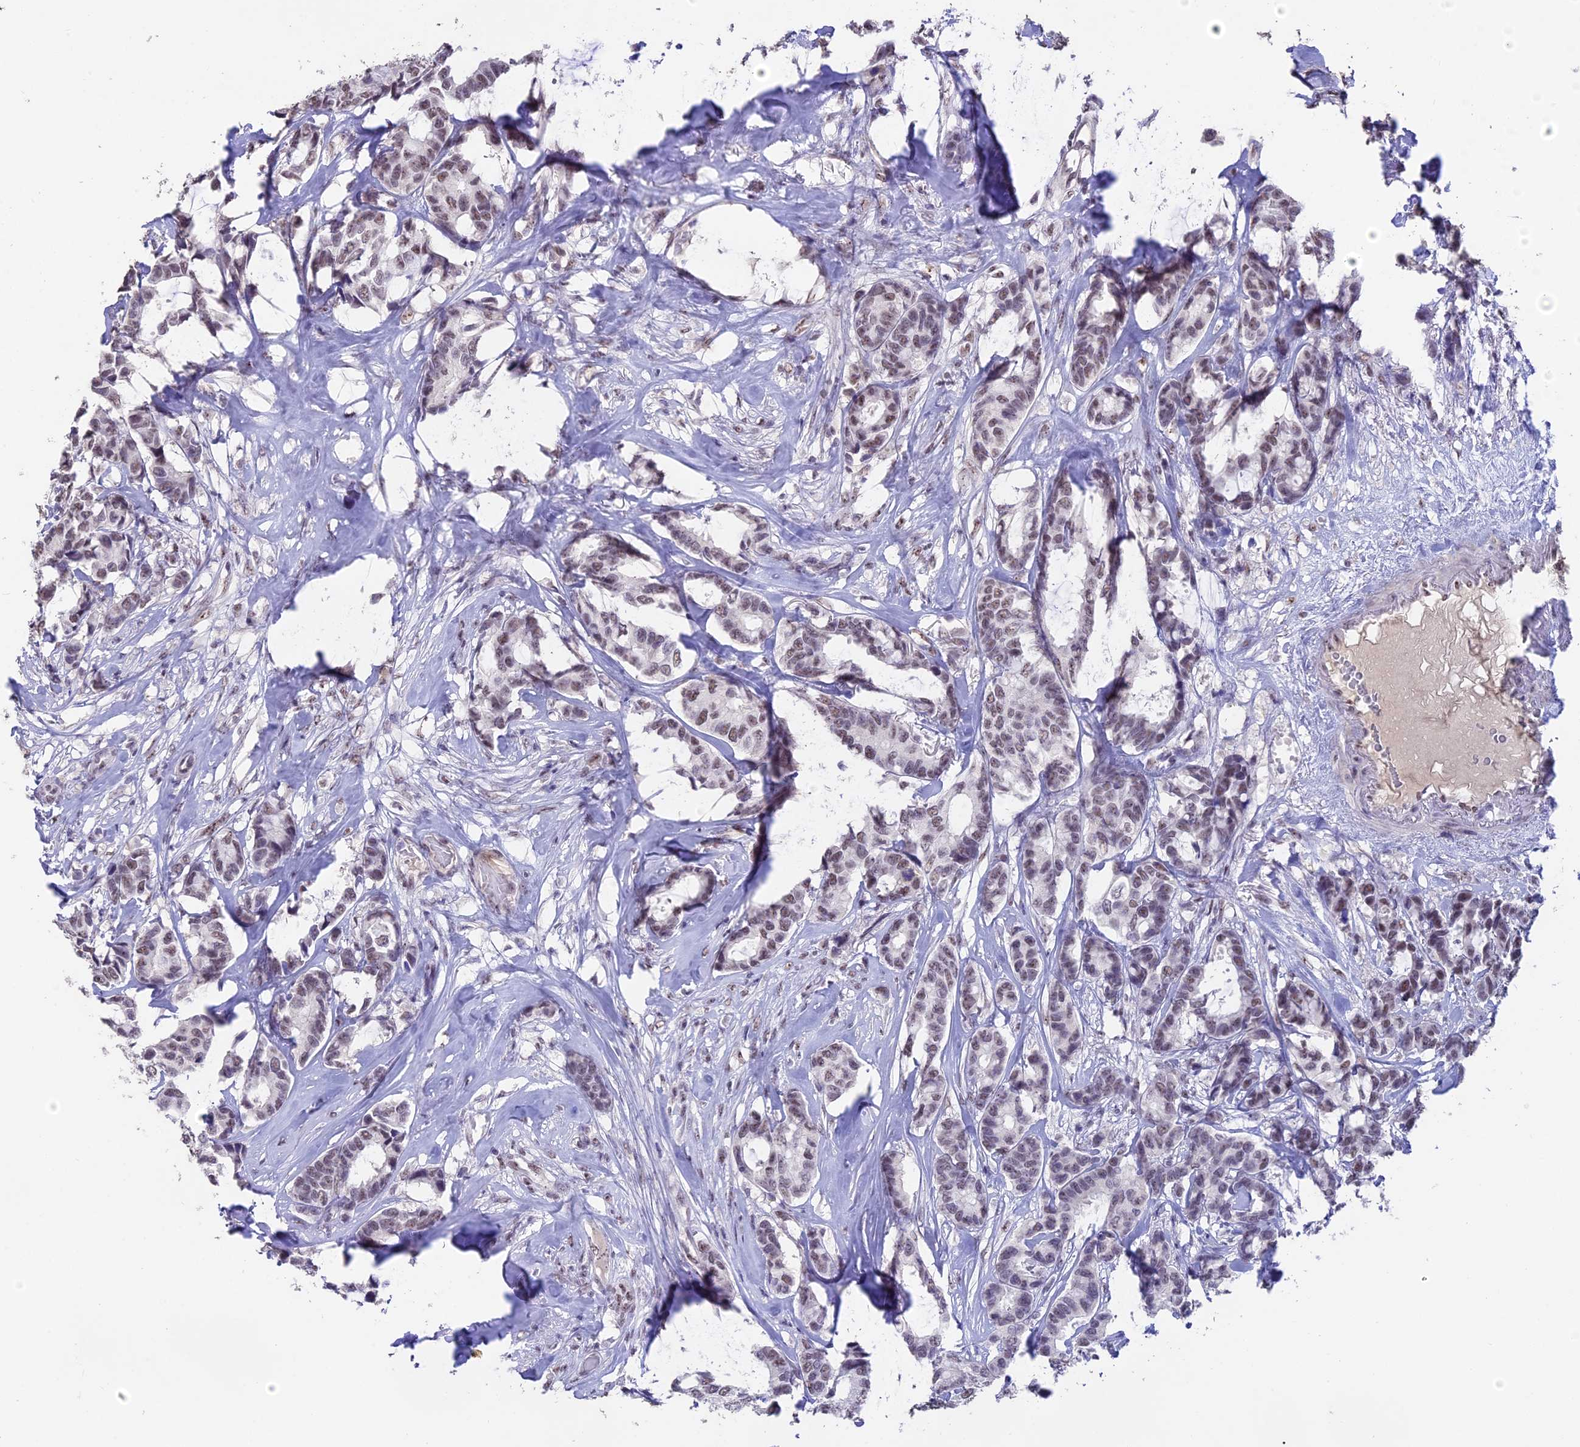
{"staining": {"intensity": "weak", "quantity": ">75%", "location": "nuclear"}, "tissue": "breast cancer", "cell_type": "Tumor cells", "image_type": "cancer", "snomed": [{"axis": "morphology", "description": "Duct carcinoma"}, {"axis": "topography", "description": "Breast"}], "caption": "An immunohistochemistry (IHC) micrograph of neoplastic tissue is shown. Protein staining in brown highlights weak nuclear positivity in breast infiltrating ductal carcinoma within tumor cells.", "gene": "SETD2", "patient": {"sex": "female", "age": 87}}